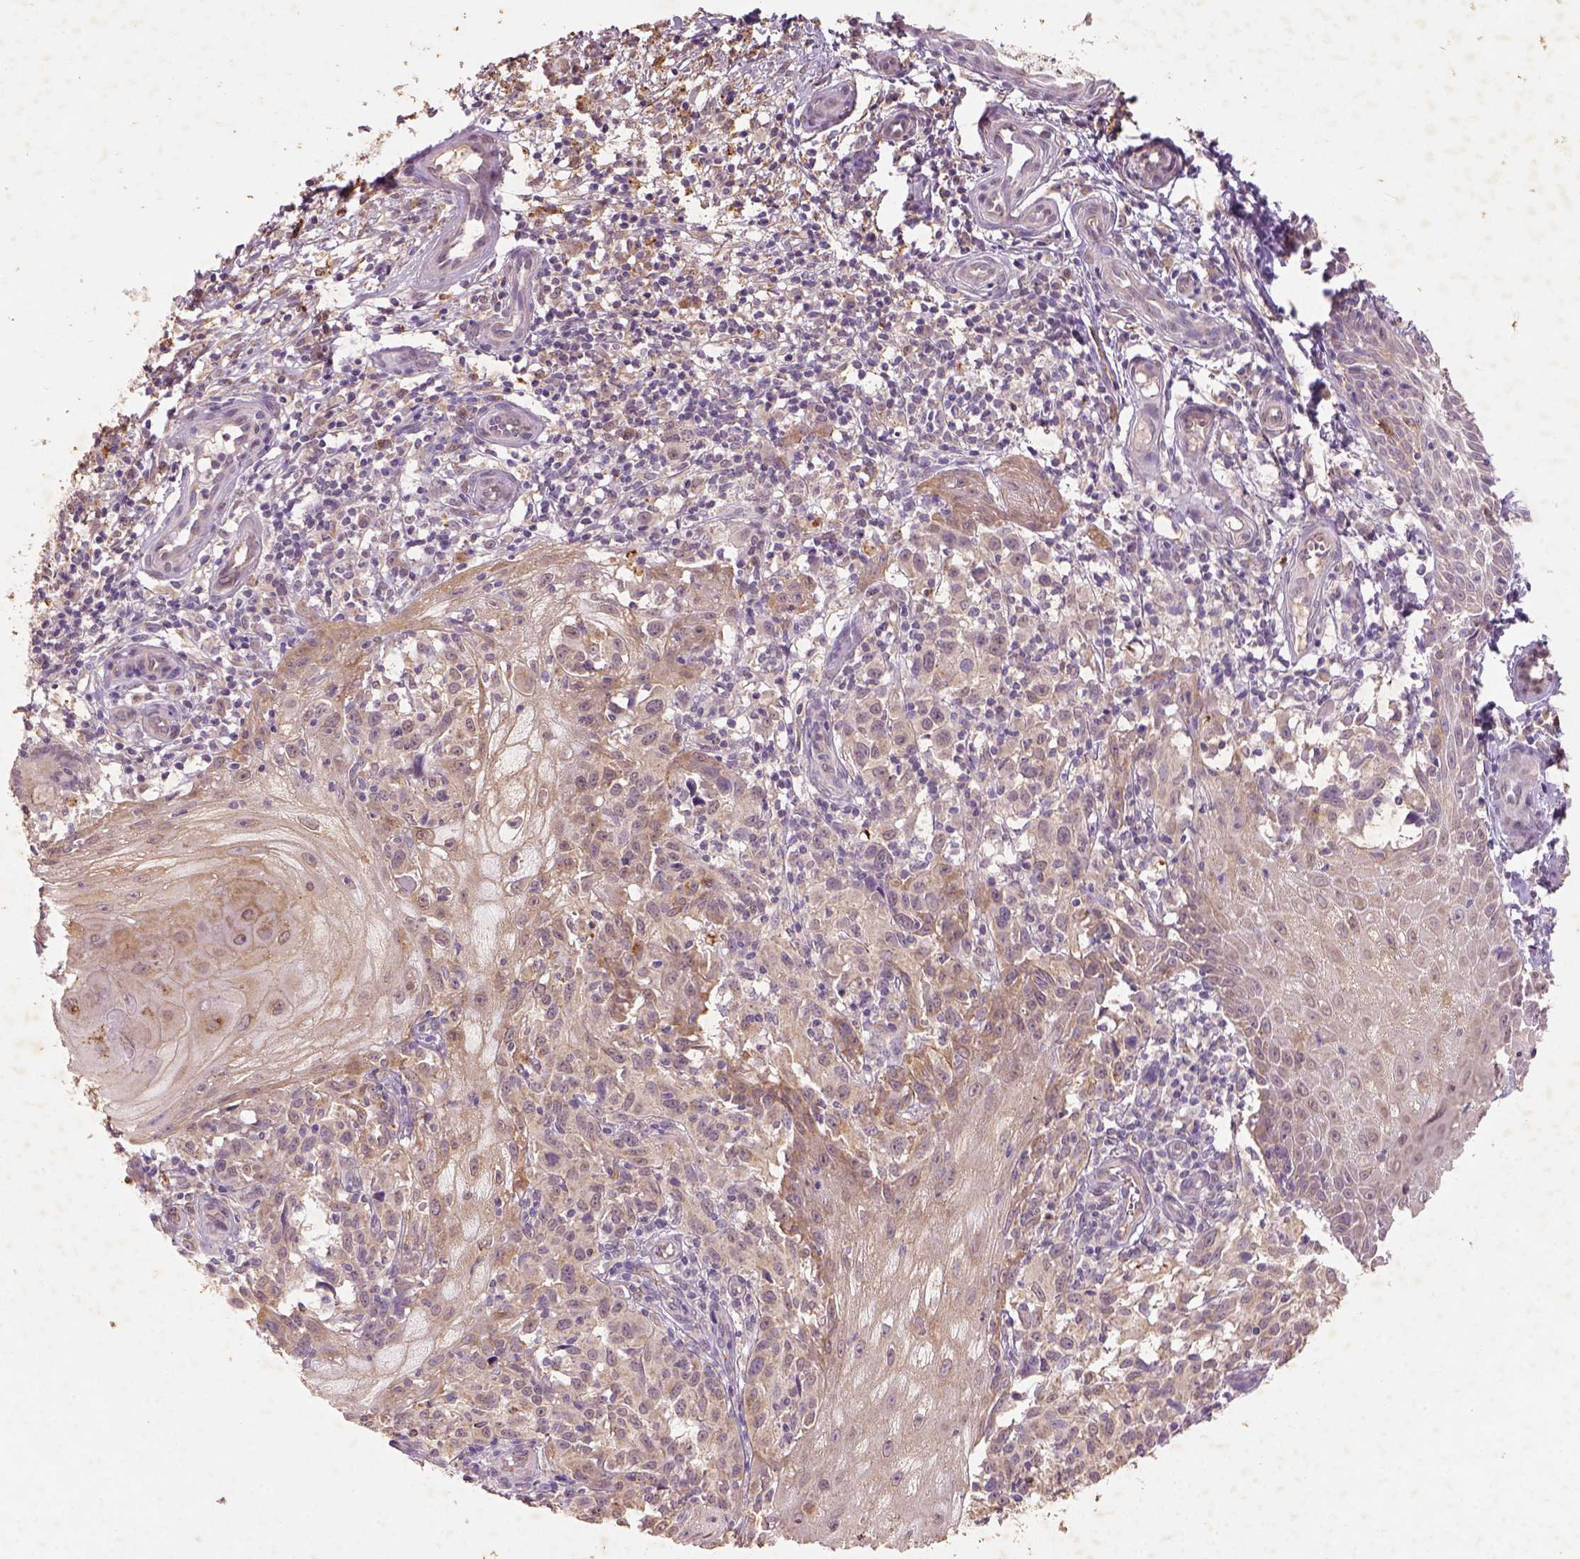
{"staining": {"intensity": "moderate", "quantity": "<25%", "location": "cytoplasmic/membranous"}, "tissue": "melanoma", "cell_type": "Tumor cells", "image_type": "cancer", "snomed": [{"axis": "morphology", "description": "Malignant melanoma, NOS"}, {"axis": "topography", "description": "Skin"}], "caption": "Approximately <25% of tumor cells in human malignant melanoma demonstrate moderate cytoplasmic/membranous protein expression as visualized by brown immunohistochemical staining.", "gene": "AP2B1", "patient": {"sex": "female", "age": 53}}